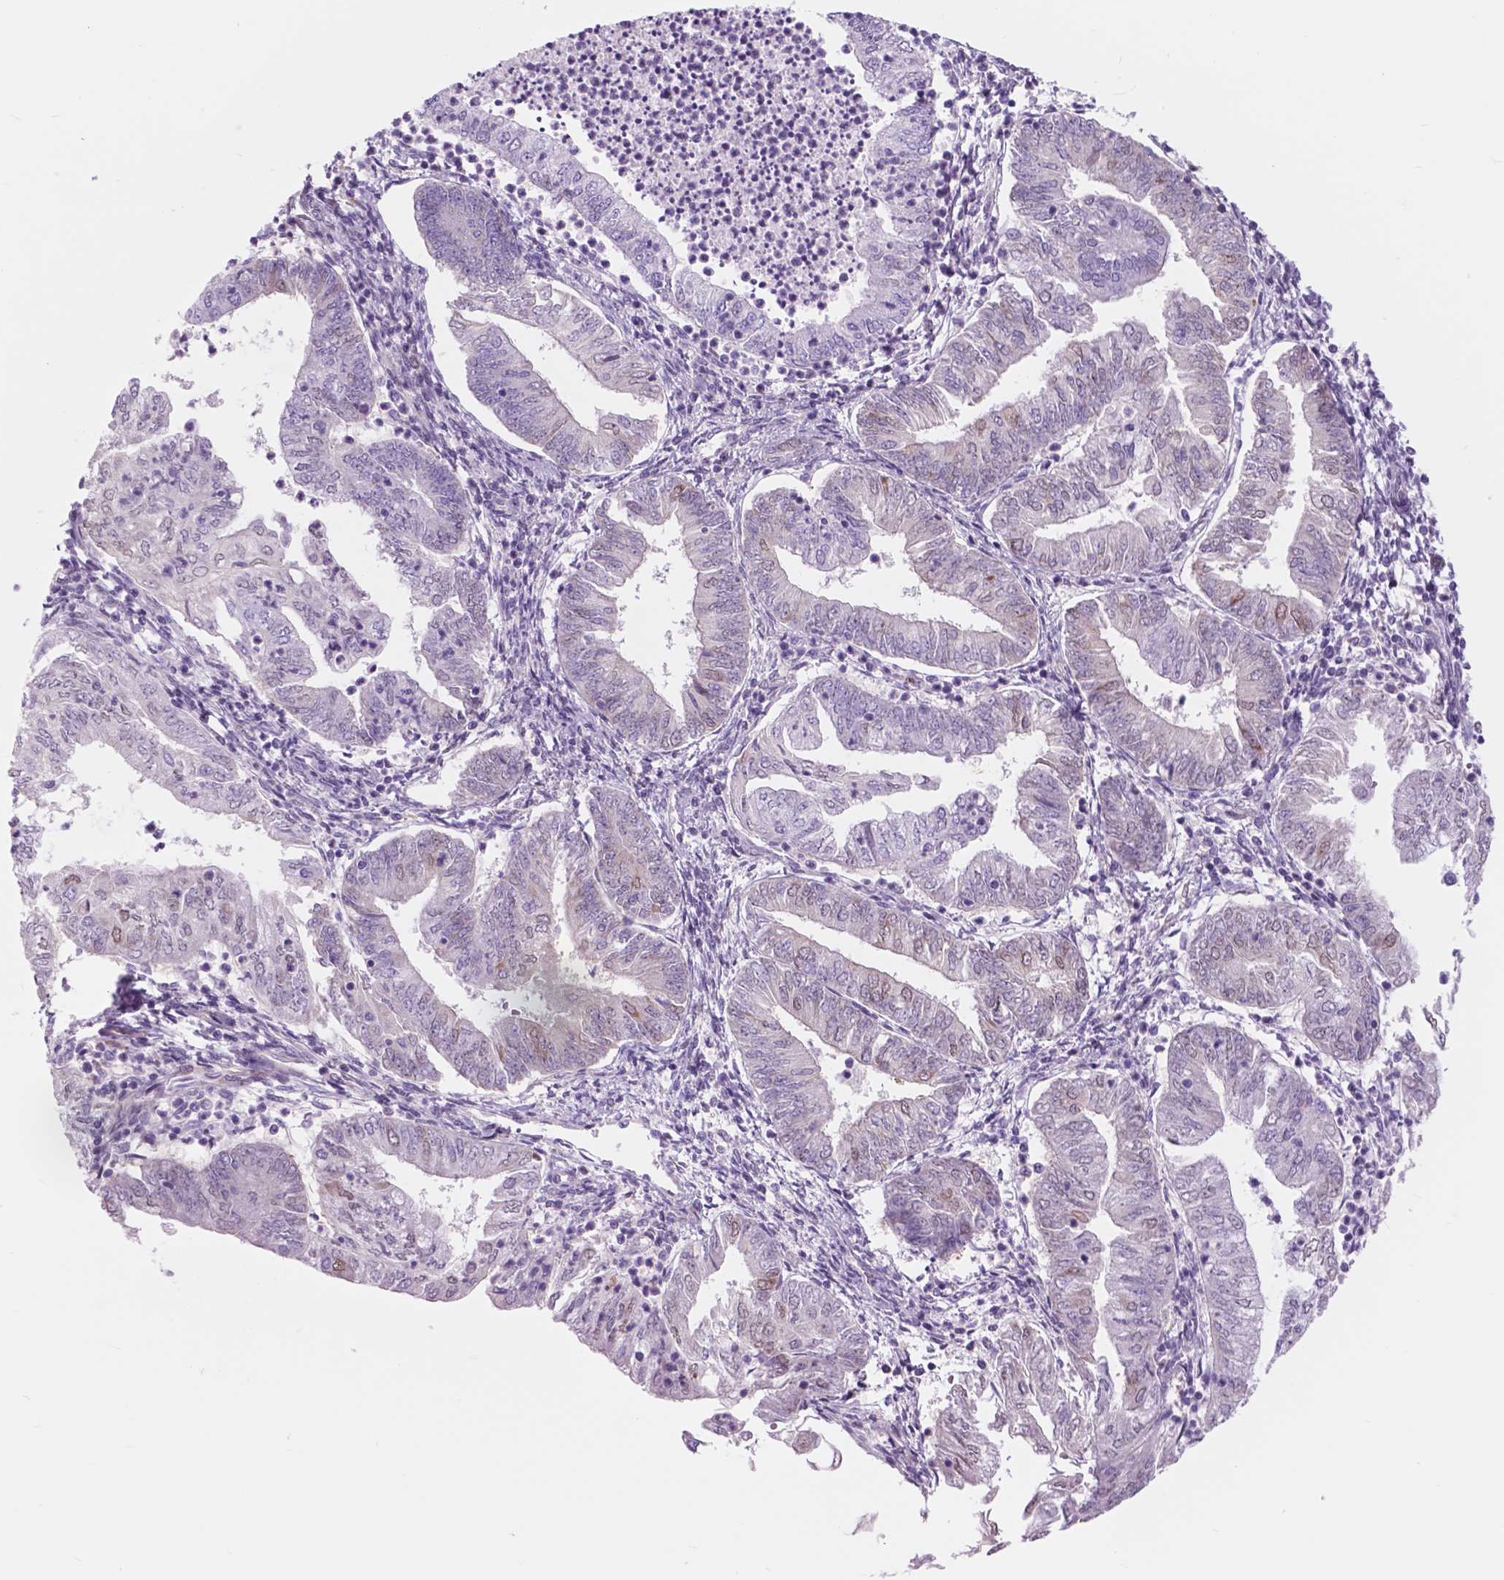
{"staining": {"intensity": "negative", "quantity": "none", "location": "none"}, "tissue": "endometrial cancer", "cell_type": "Tumor cells", "image_type": "cancer", "snomed": [{"axis": "morphology", "description": "Adenocarcinoma, NOS"}, {"axis": "topography", "description": "Endometrium"}], "caption": "Immunohistochemistry image of neoplastic tissue: endometrial adenocarcinoma stained with DAB demonstrates no significant protein staining in tumor cells.", "gene": "FXYD2", "patient": {"sex": "female", "age": 55}}